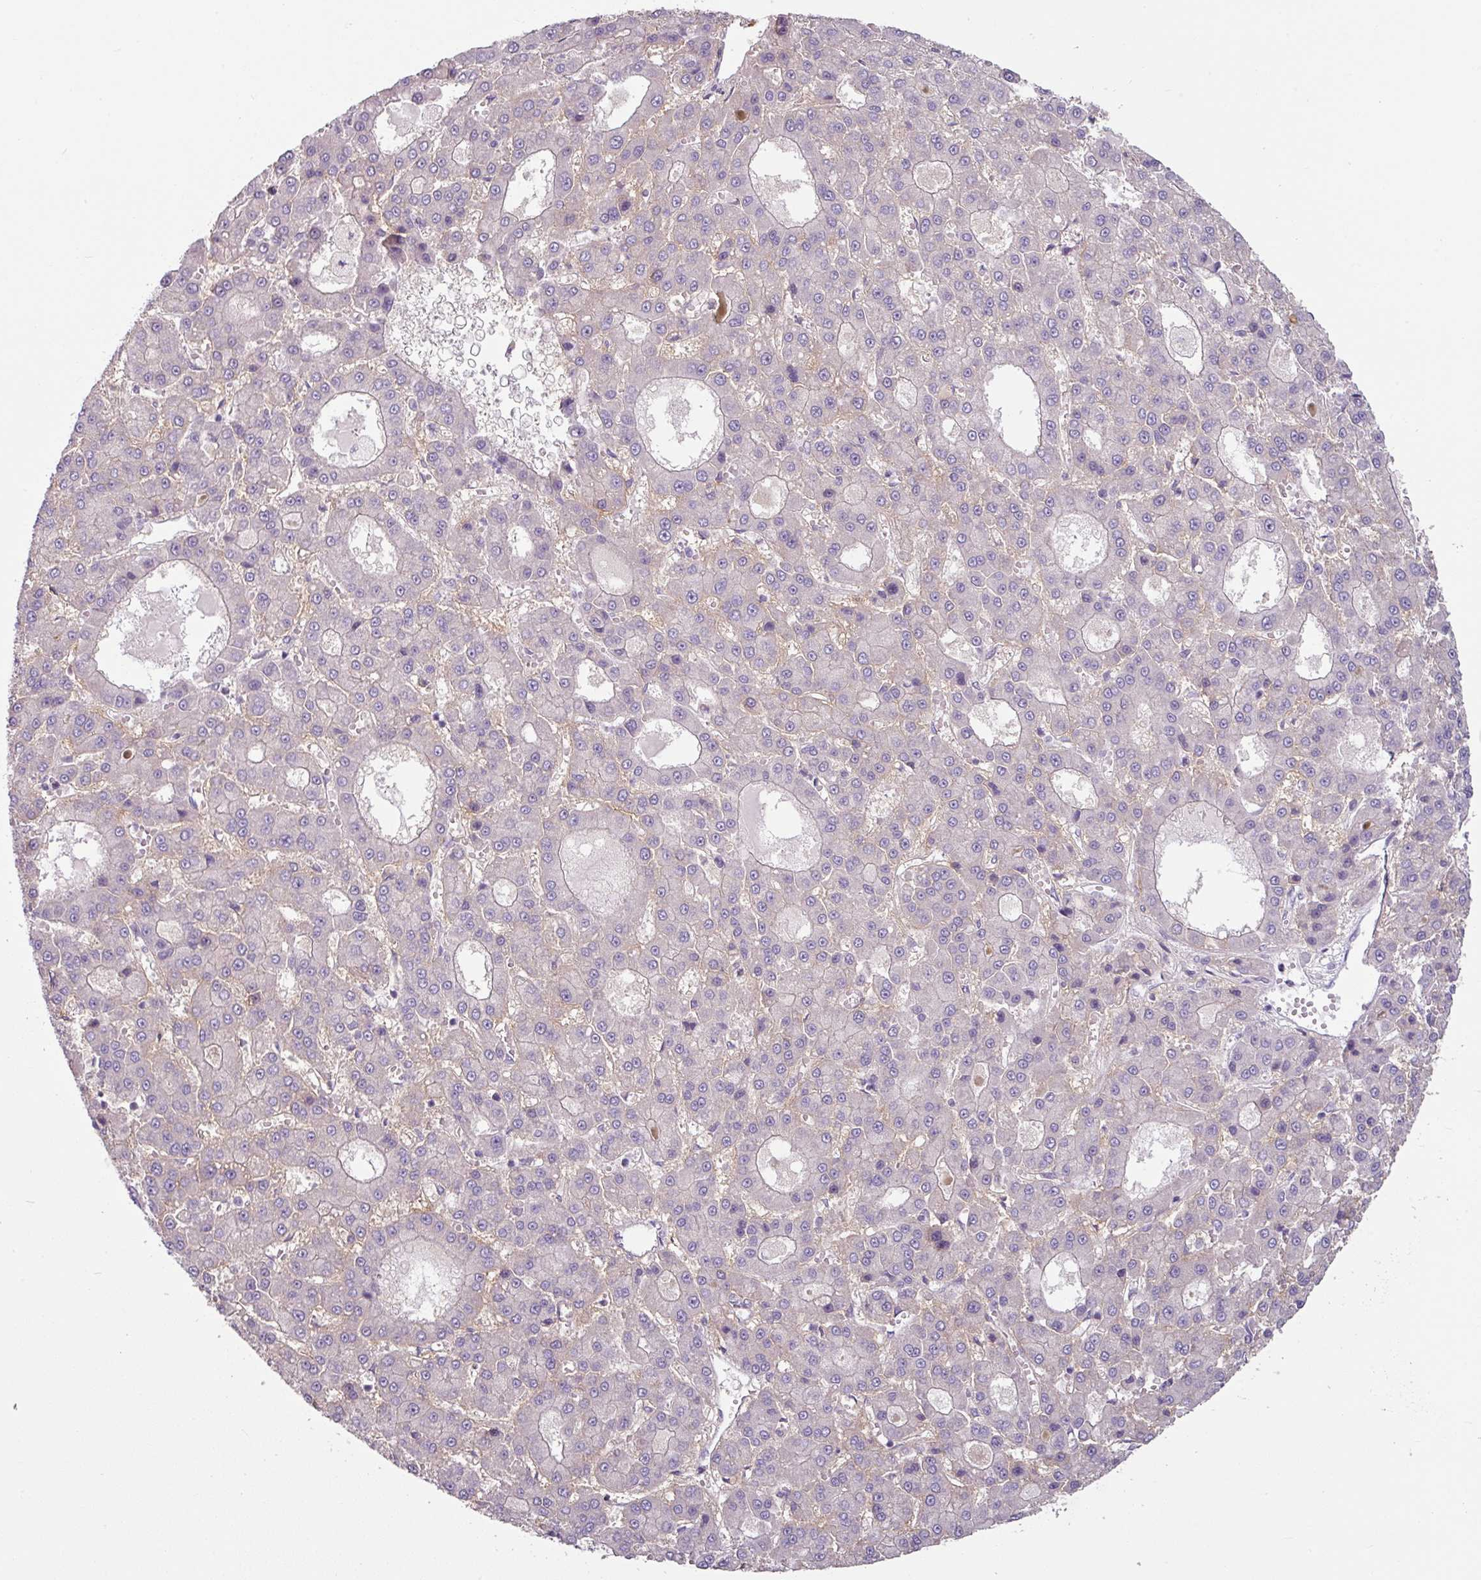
{"staining": {"intensity": "negative", "quantity": "none", "location": "none"}, "tissue": "liver cancer", "cell_type": "Tumor cells", "image_type": "cancer", "snomed": [{"axis": "morphology", "description": "Carcinoma, Hepatocellular, NOS"}, {"axis": "topography", "description": "Liver"}], "caption": "Immunohistochemical staining of human liver hepatocellular carcinoma shows no significant staining in tumor cells.", "gene": "MTMR14", "patient": {"sex": "male", "age": 70}}